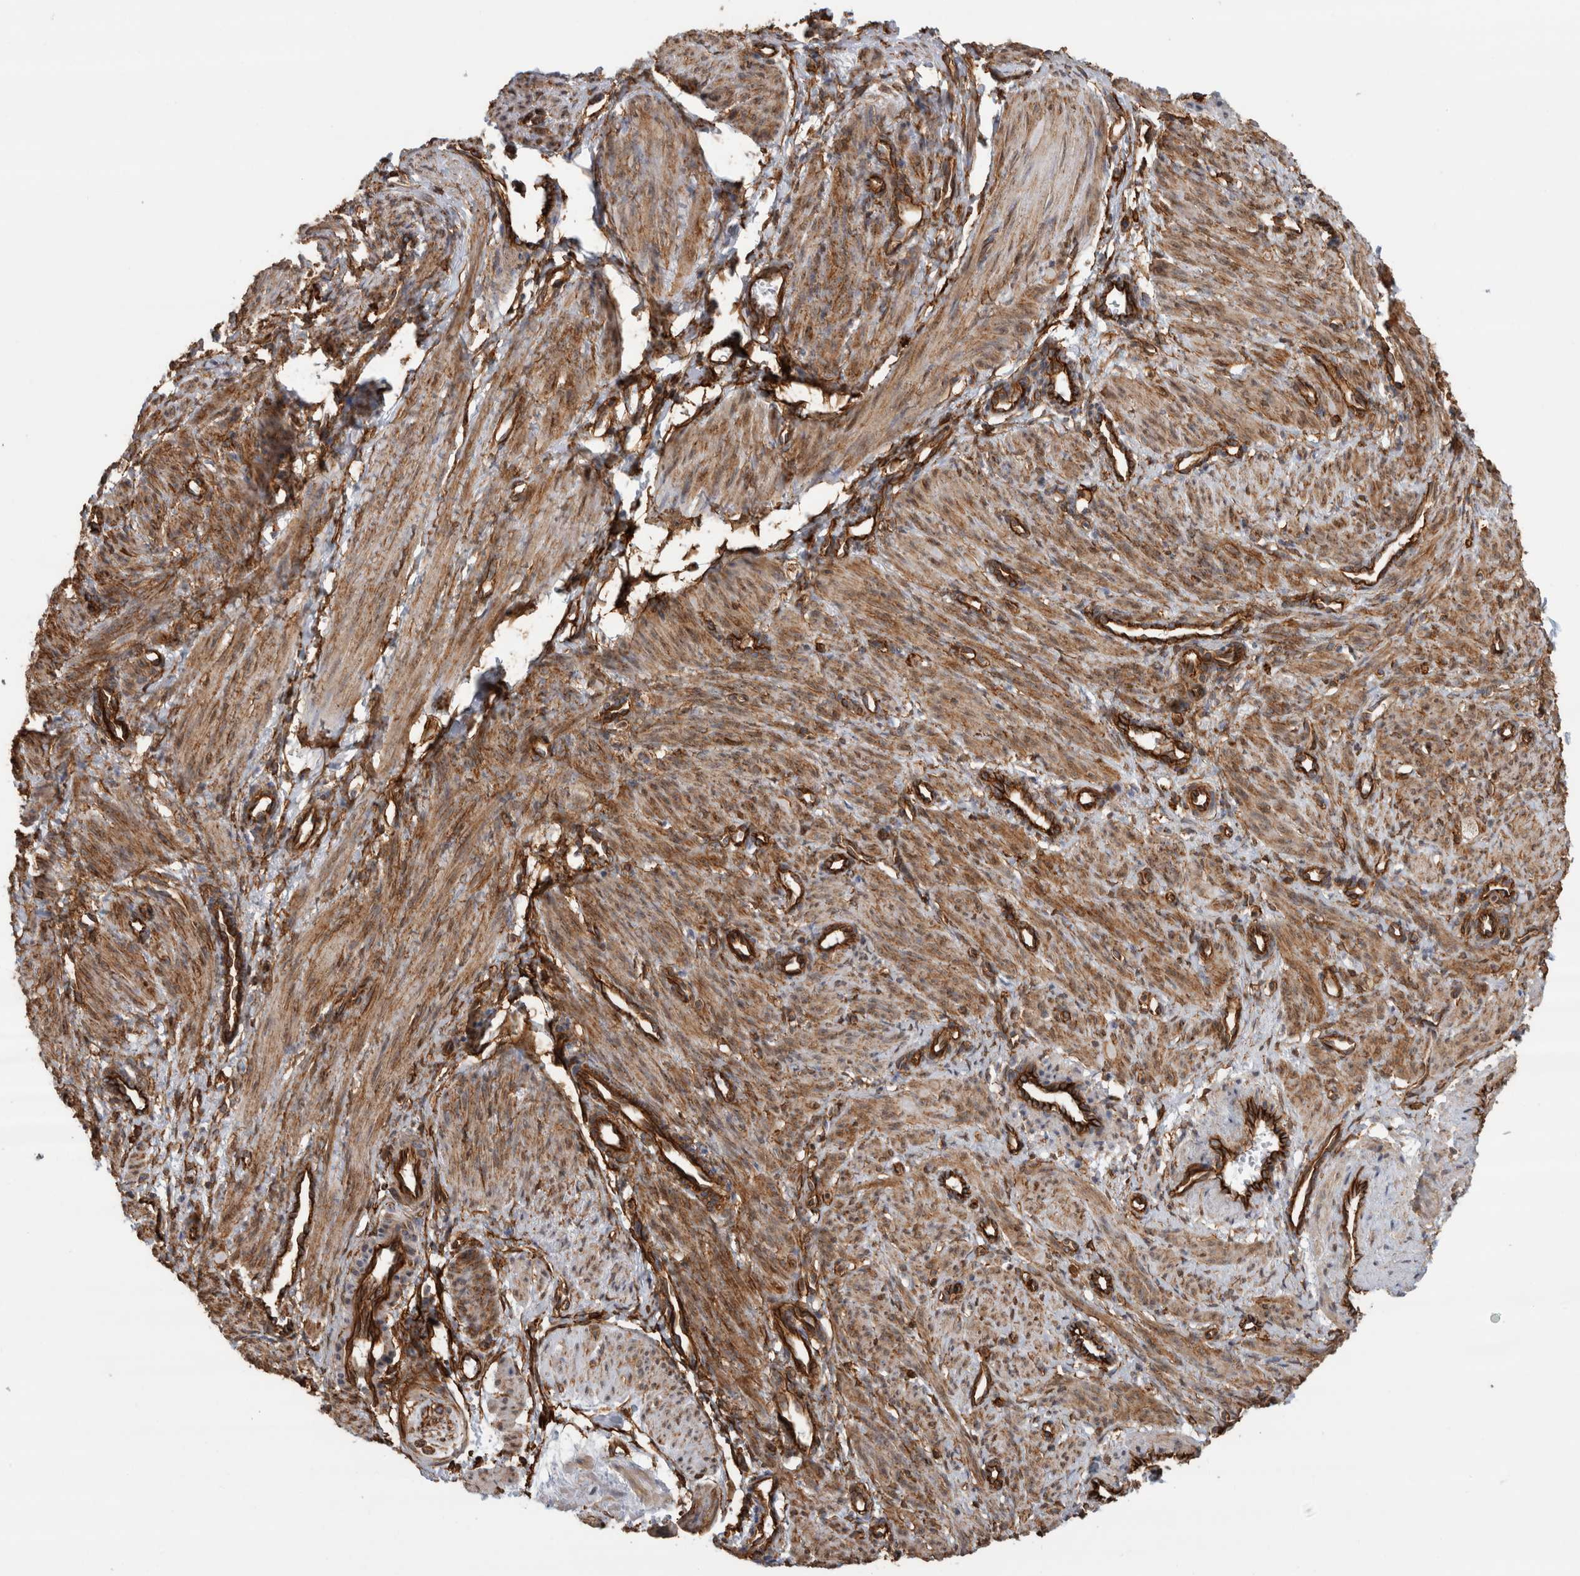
{"staining": {"intensity": "moderate", "quantity": ">75%", "location": "cytoplasmic/membranous"}, "tissue": "smooth muscle", "cell_type": "Smooth muscle cells", "image_type": "normal", "snomed": [{"axis": "morphology", "description": "Normal tissue, NOS"}, {"axis": "topography", "description": "Endometrium"}], "caption": "A medium amount of moderate cytoplasmic/membranous expression is present in approximately >75% of smooth muscle cells in benign smooth muscle.", "gene": "AHNAK", "patient": {"sex": "female", "age": 33}}